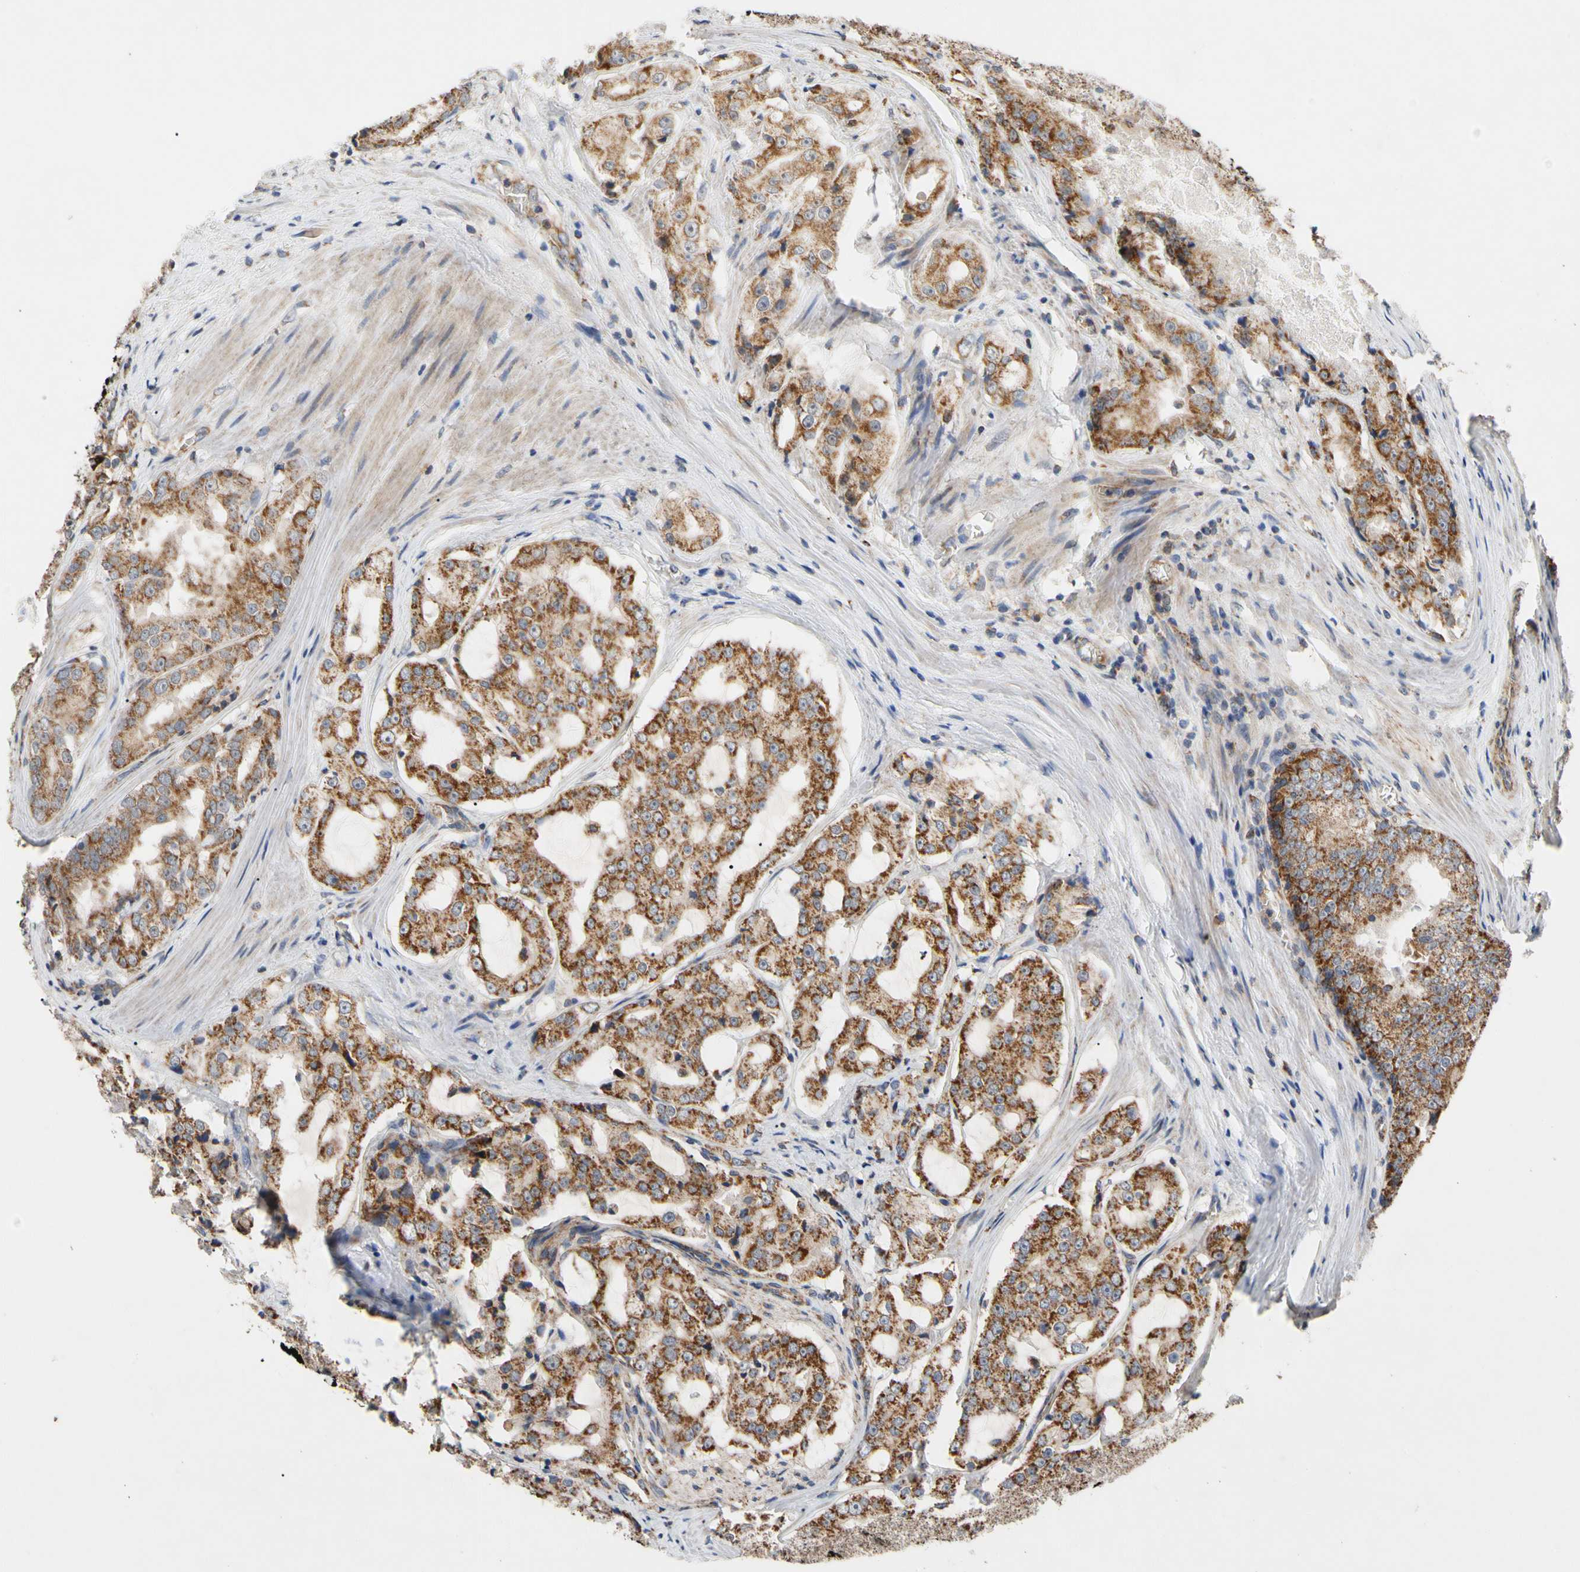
{"staining": {"intensity": "strong", "quantity": ">75%", "location": "cytoplasmic/membranous"}, "tissue": "prostate cancer", "cell_type": "Tumor cells", "image_type": "cancer", "snomed": [{"axis": "morphology", "description": "Adenocarcinoma, High grade"}, {"axis": "topography", "description": "Prostate"}], "caption": "IHC (DAB) staining of human prostate adenocarcinoma (high-grade) exhibits strong cytoplasmic/membranous protein expression in approximately >75% of tumor cells. (Brightfield microscopy of DAB IHC at high magnification).", "gene": "GPD2", "patient": {"sex": "male", "age": 73}}